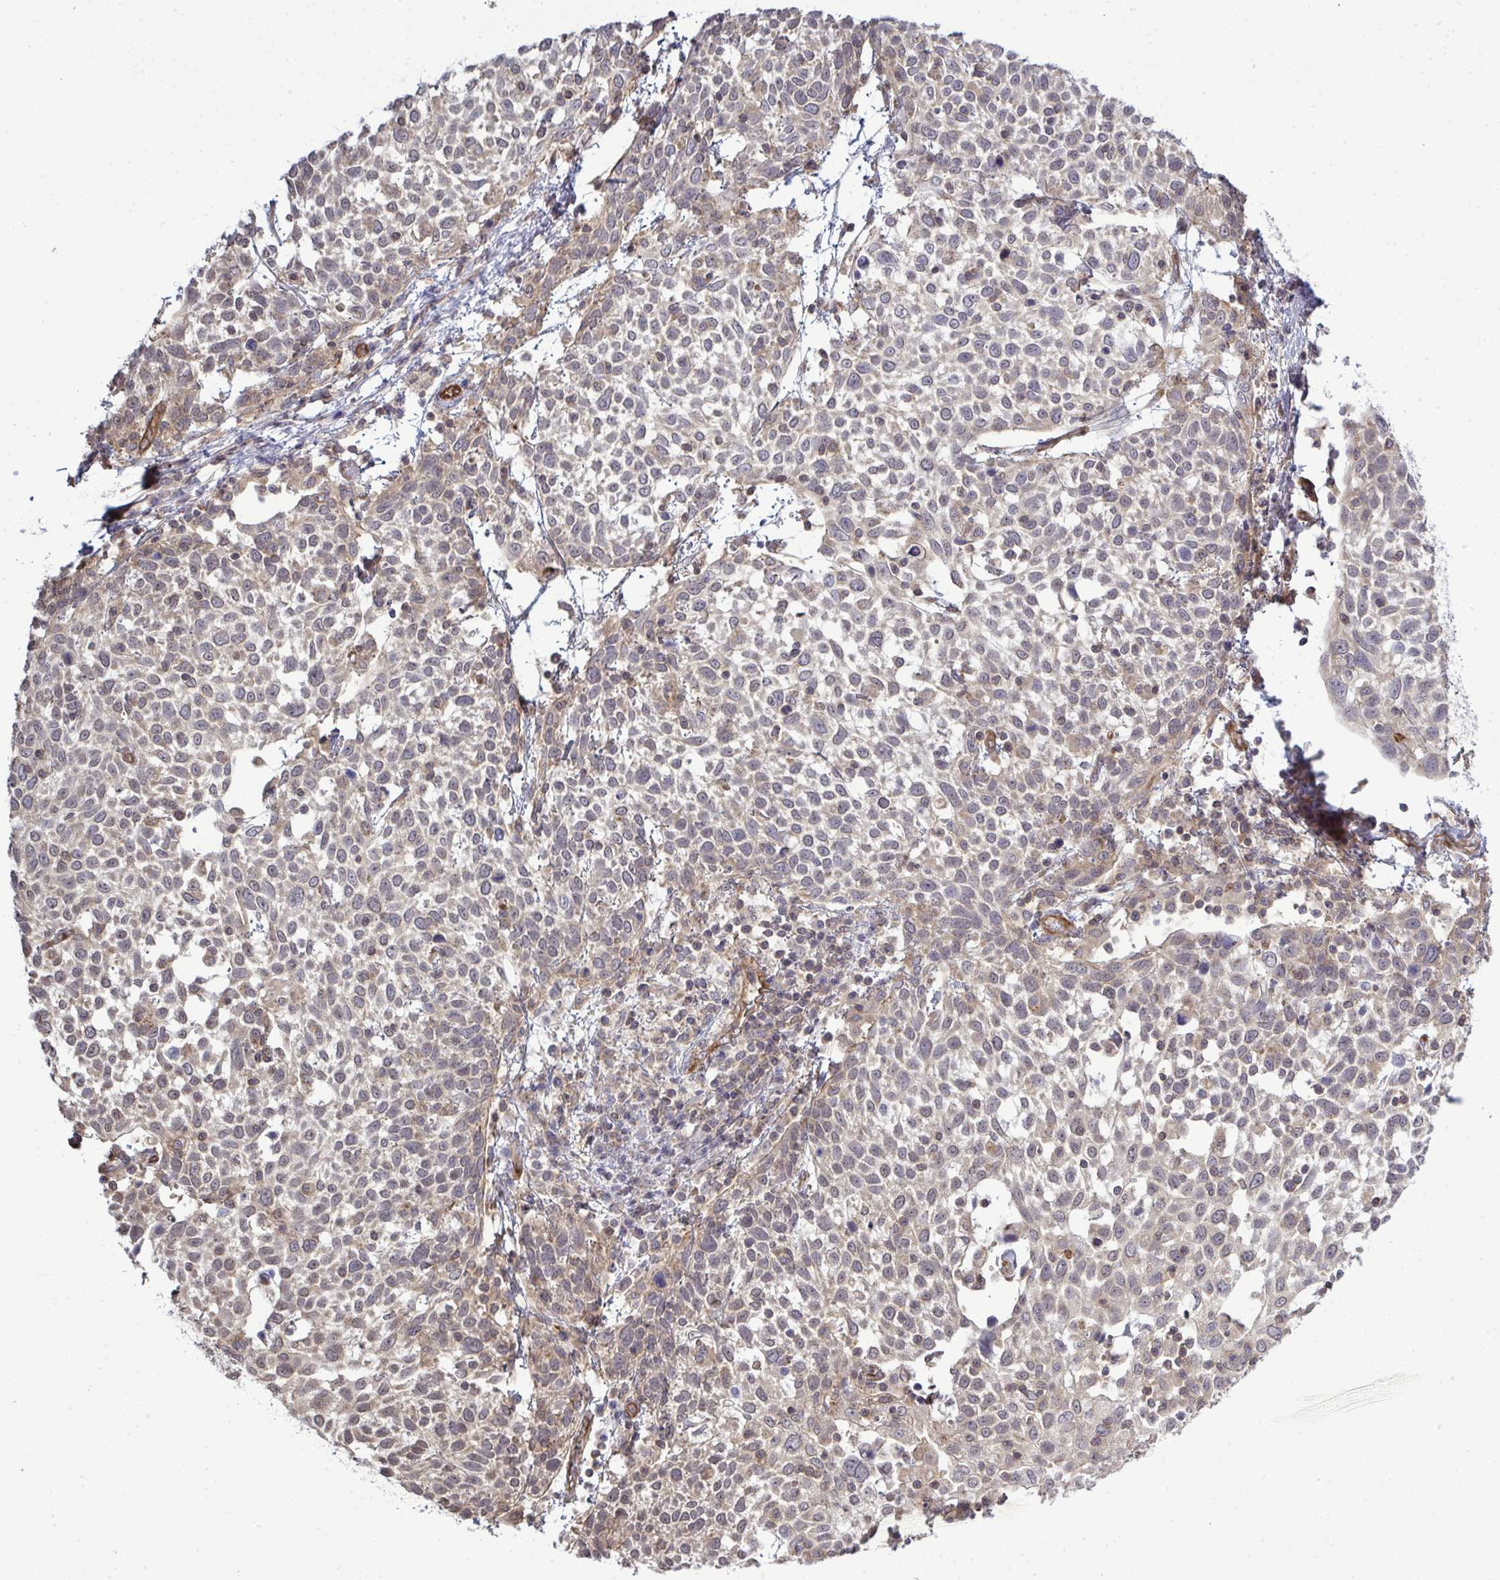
{"staining": {"intensity": "weak", "quantity": "25%-75%", "location": "cytoplasmic/membranous"}, "tissue": "cervical cancer", "cell_type": "Tumor cells", "image_type": "cancer", "snomed": [{"axis": "morphology", "description": "Squamous cell carcinoma, NOS"}, {"axis": "topography", "description": "Cervix"}], "caption": "A photomicrograph of human cervical cancer stained for a protein shows weak cytoplasmic/membranous brown staining in tumor cells.", "gene": "FUT10", "patient": {"sex": "female", "age": 61}}